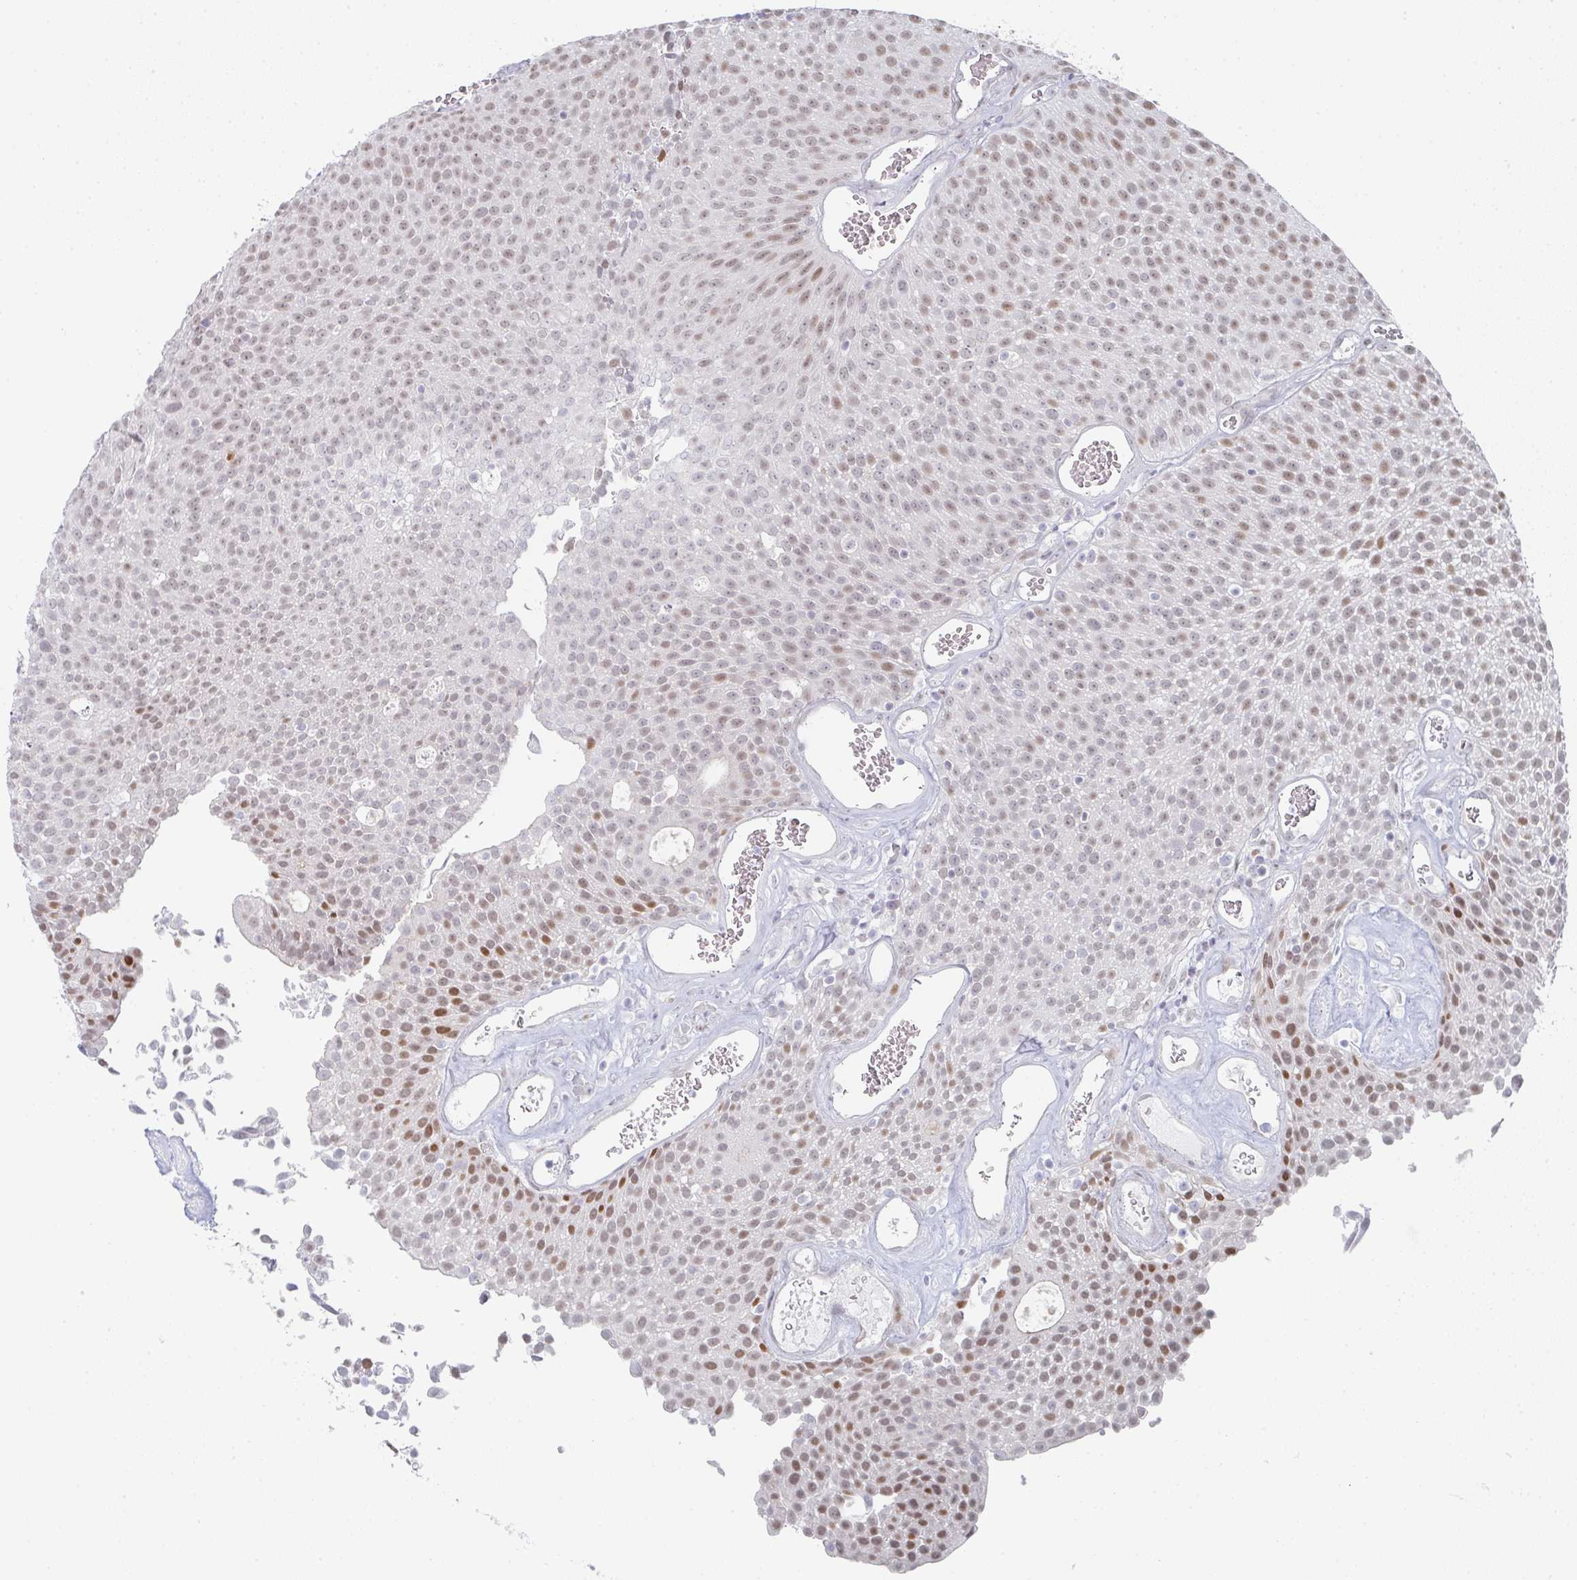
{"staining": {"intensity": "moderate", "quantity": ">75%", "location": "nuclear"}, "tissue": "urothelial cancer", "cell_type": "Tumor cells", "image_type": "cancer", "snomed": [{"axis": "morphology", "description": "Urothelial carcinoma, Low grade"}, {"axis": "topography", "description": "Urinary bladder"}], "caption": "A micrograph of urothelial carcinoma (low-grade) stained for a protein displays moderate nuclear brown staining in tumor cells.", "gene": "POU2AF2", "patient": {"sex": "female", "age": 79}}